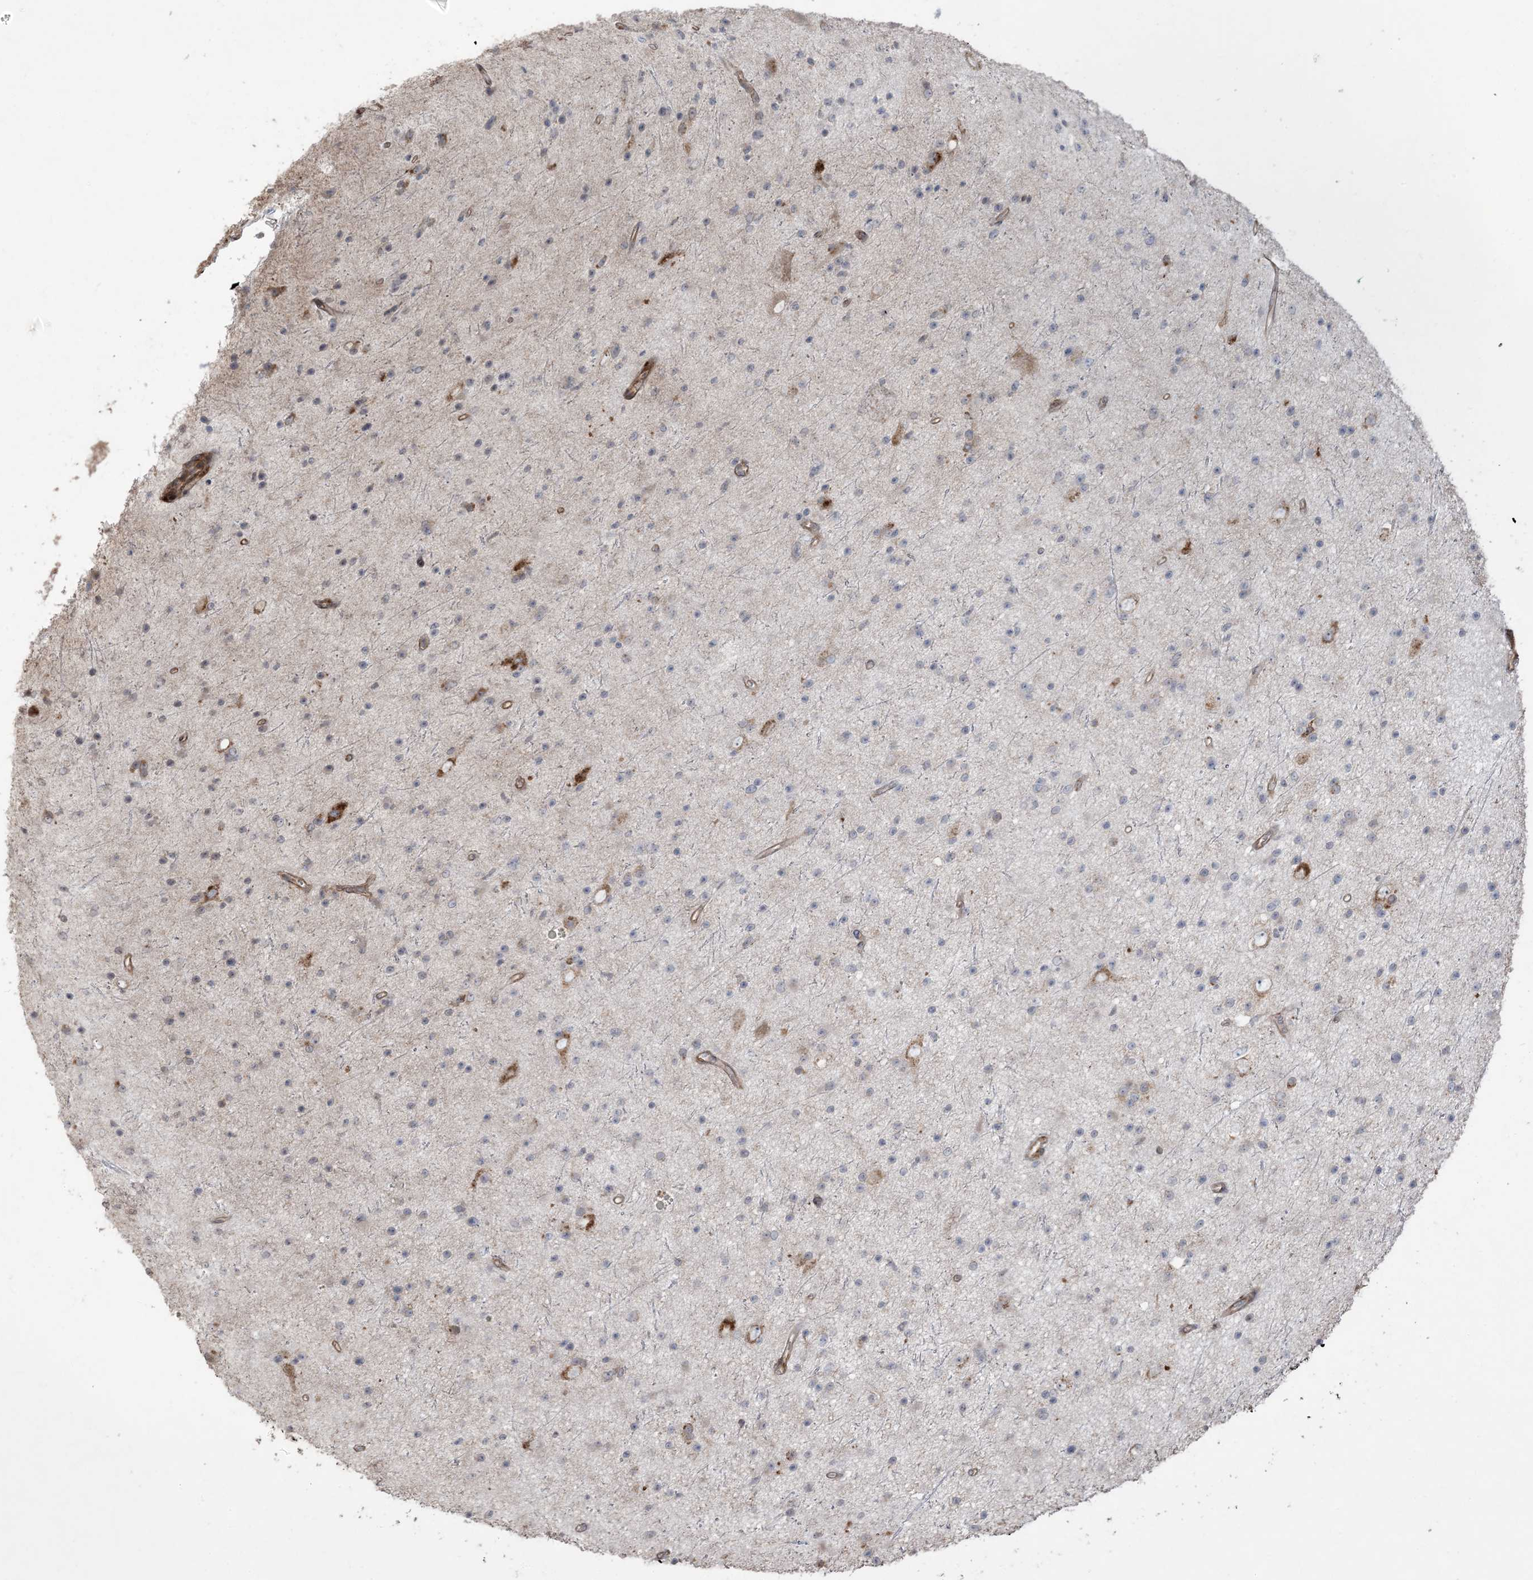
{"staining": {"intensity": "negative", "quantity": "none", "location": "none"}, "tissue": "glioma", "cell_type": "Tumor cells", "image_type": "cancer", "snomed": [{"axis": "morphology", "description": "Glioma, malignant, Low grade"}, {"axis": "topography", "description": "Cerebral cortex"}], "caption": "Immunohistochemical staining of glioma demonstrates no significant staining in tumor cells.", "gene": "KLHL18", "patient": {"sex": "female", "age": 39}}